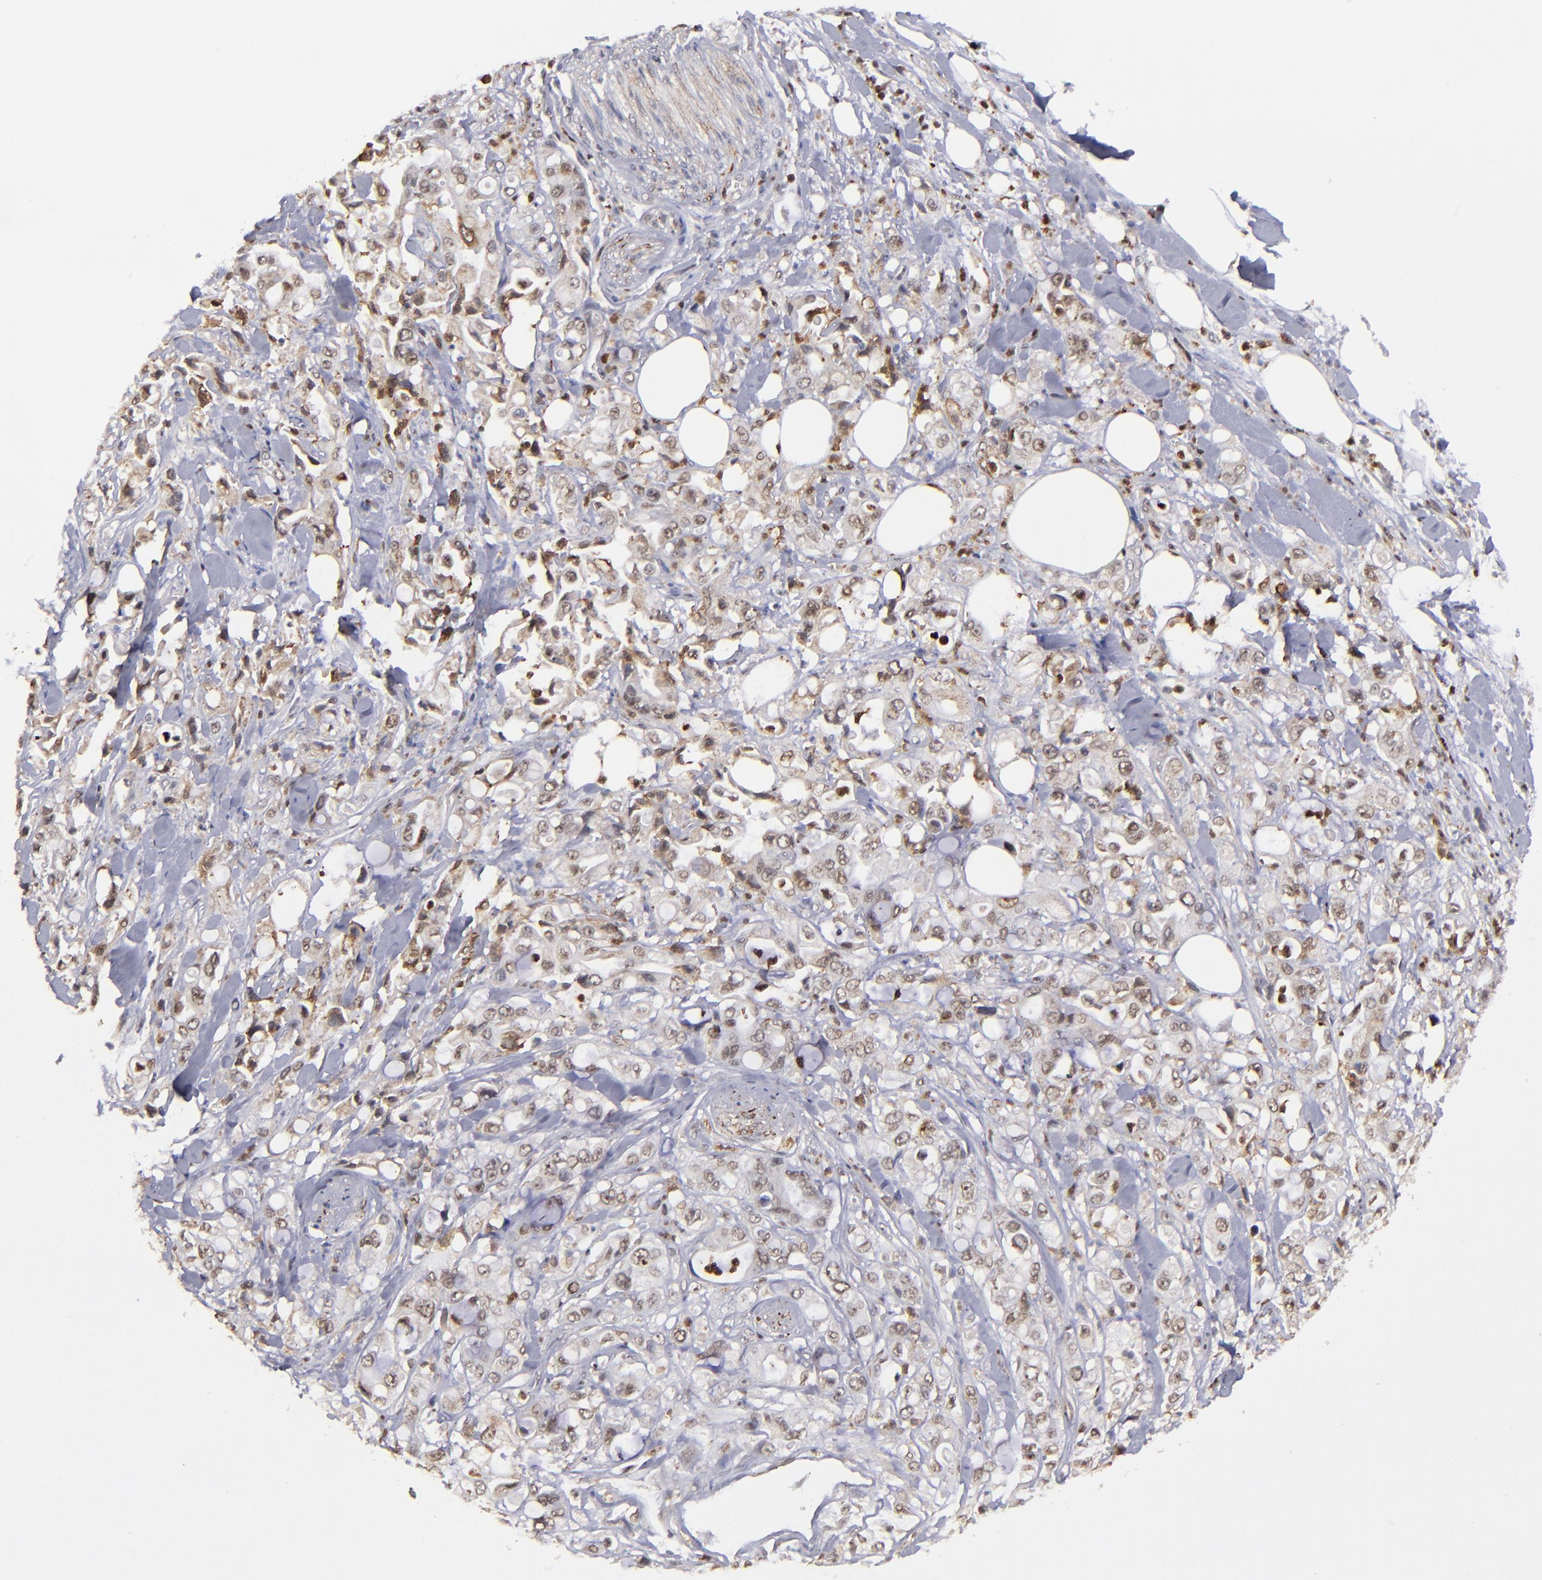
{"staining": {"intensity": "weak", "quantity": "25%-75%", "location": "cytoplasmic/membranous,nuclear"}, "tissue": "pancreatic cancer", "cell_type": "Tumor cells", "image_type": "cancer", "snomed": [{"axis": "morphology", "description": "Adenocarcinoma, NOS"}, {"axis": "topography", "description": "Pancreas"}], "caption": "Immunohistochemical staining of pancreatic cancer reveals low levels of weak cytoplasmic/membranous and nuclear expression in about 25%-75% of tumor cells.", "gene": "RREB1", "patient": {"sex": "male", "age": 70}}